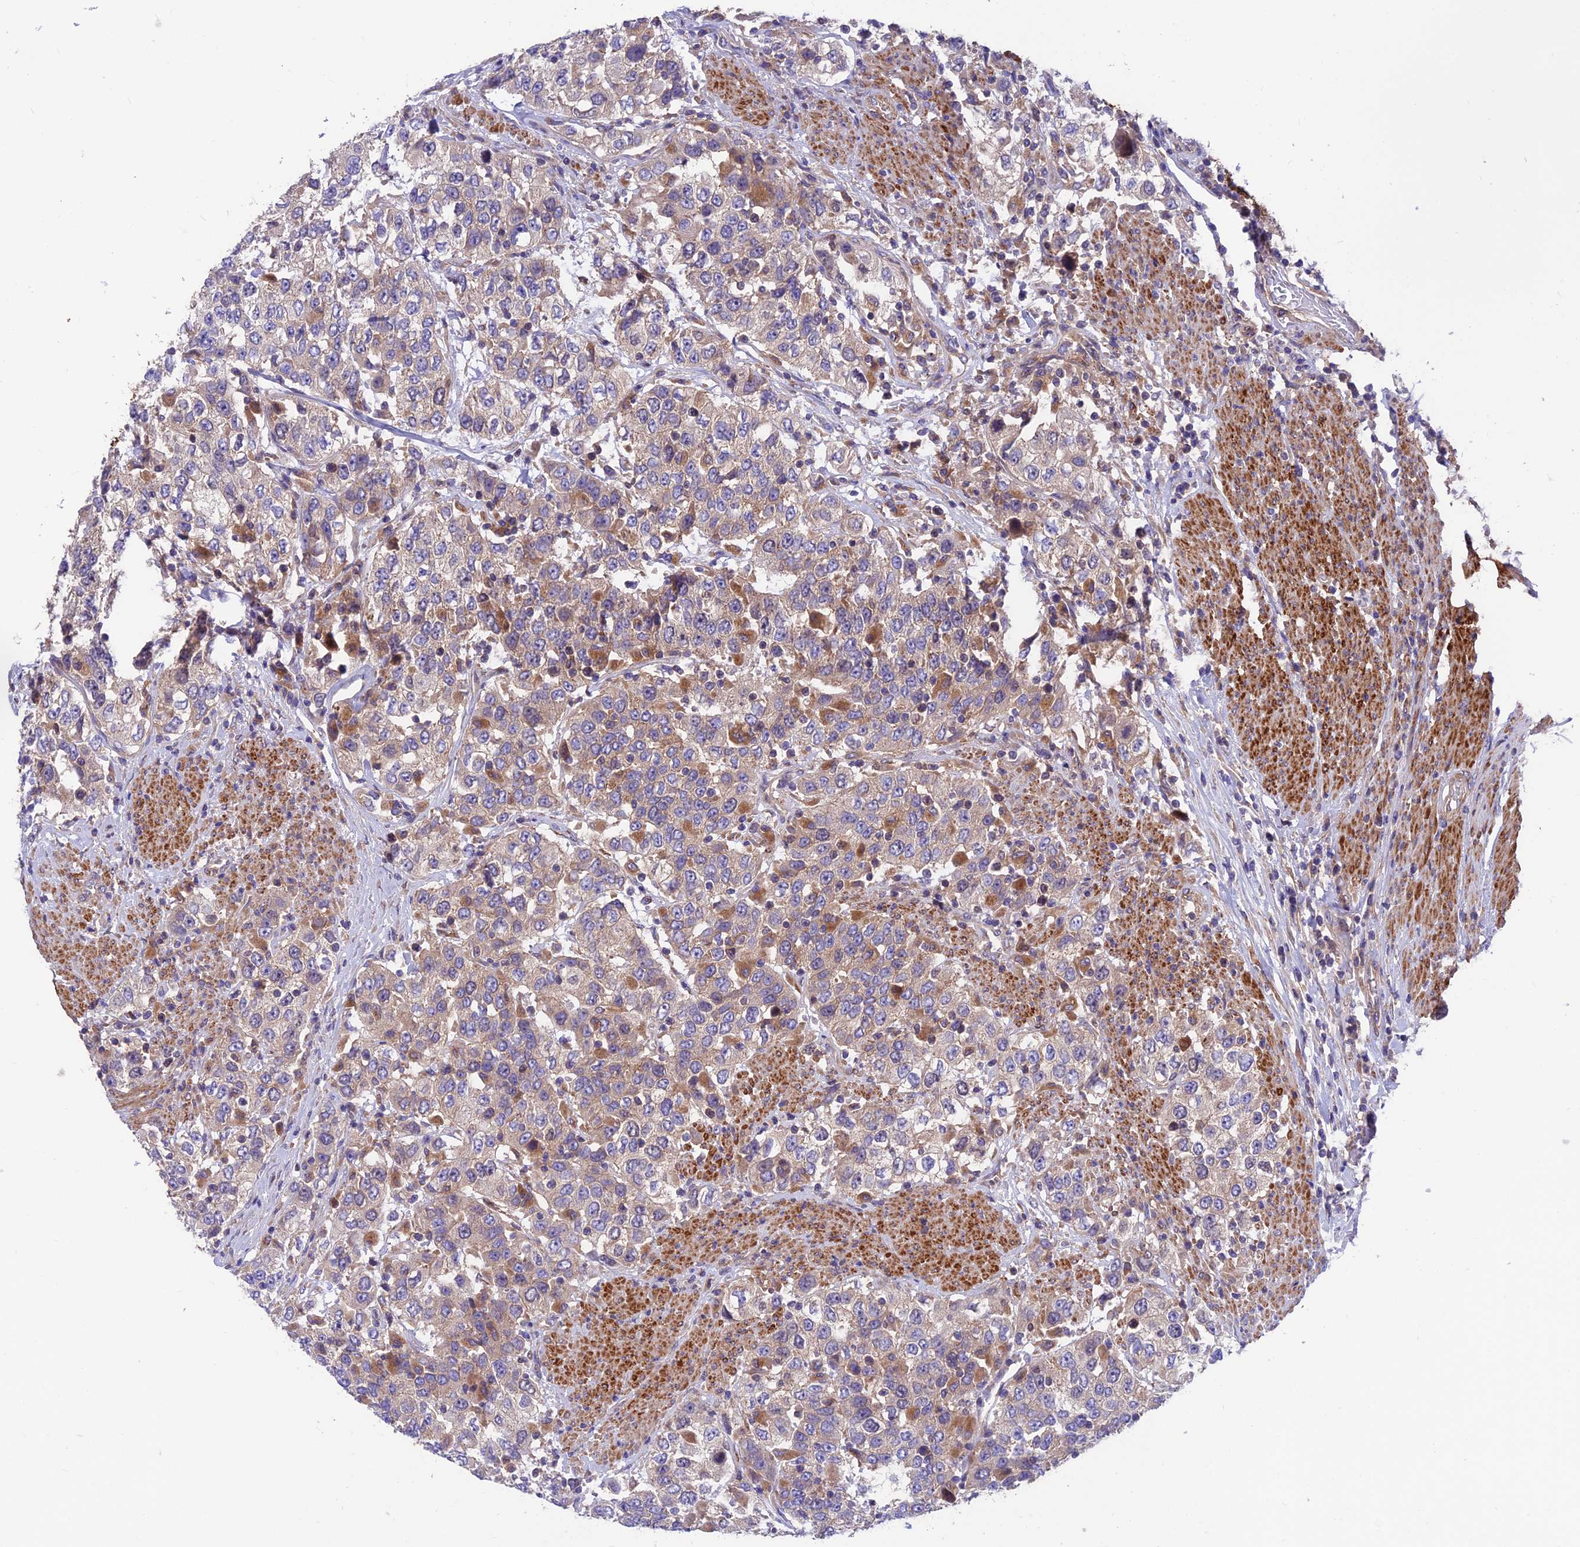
{"staining": {"intensity": "weak", "quantity": ">75%", "location": "cytoplasmic/membranous"}, "tissue": "urothelial cancer", "cell_type": "Tumor cells", "image_type": "cancer", "snomed": [{"axis": "morphology", "description": "Urothelial carcinoma, High grade"}, {"axis": "topography", "description": "Urinary bladder"}], "caption": "This histopathology image shows immunohistochemistry staining of urothelial cancer, with low weak cytoplasmic/membranous staining in approximately >75% of tumor cells.", "gene": "VPS16", "patient": {"sex": "female", "age": 80}}